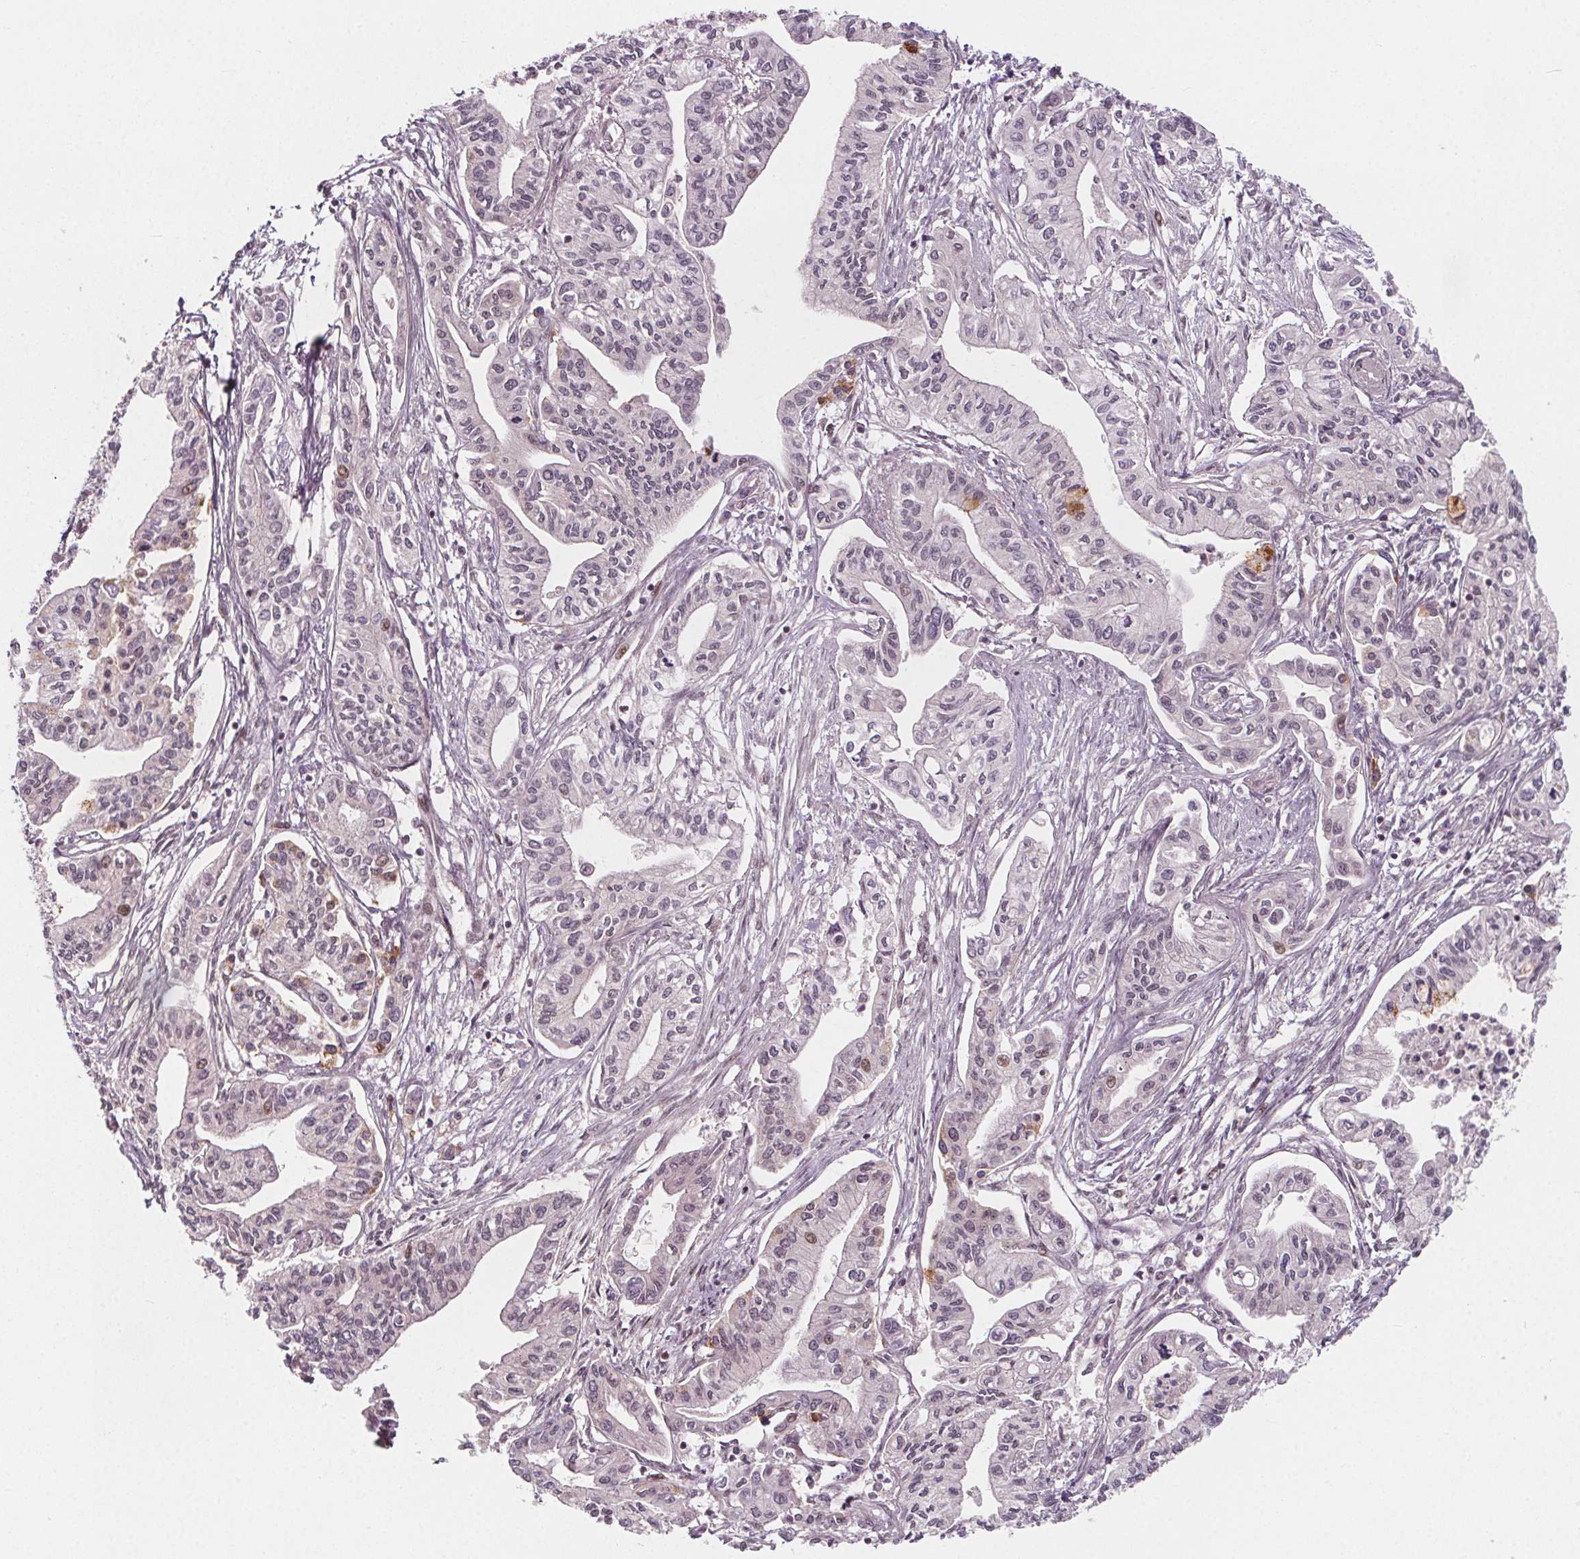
{"staining": {"intensity": "negative", "quantity": "none", "location": "none"}, "tissue": "pancreatic cancer", "cell_type": "Tumor cells", "image_type": "cancer", "snomed": [{"axis": "morphology", "description": "Adenocarcinoma, NOS"}, {"axis": "topography", "description": "Pancreas"}], "caption": "Tumor cells are negative for protein expression in human pancreatic adenocarcinoma. Brightfield microscopy of immunohistochemistry (IHC) stained with DAB (brown) and hematoxylin (blue), captured at high magnification.", "gene": "AKT1S1", "patient": {"sex": "male", "age": 60}}